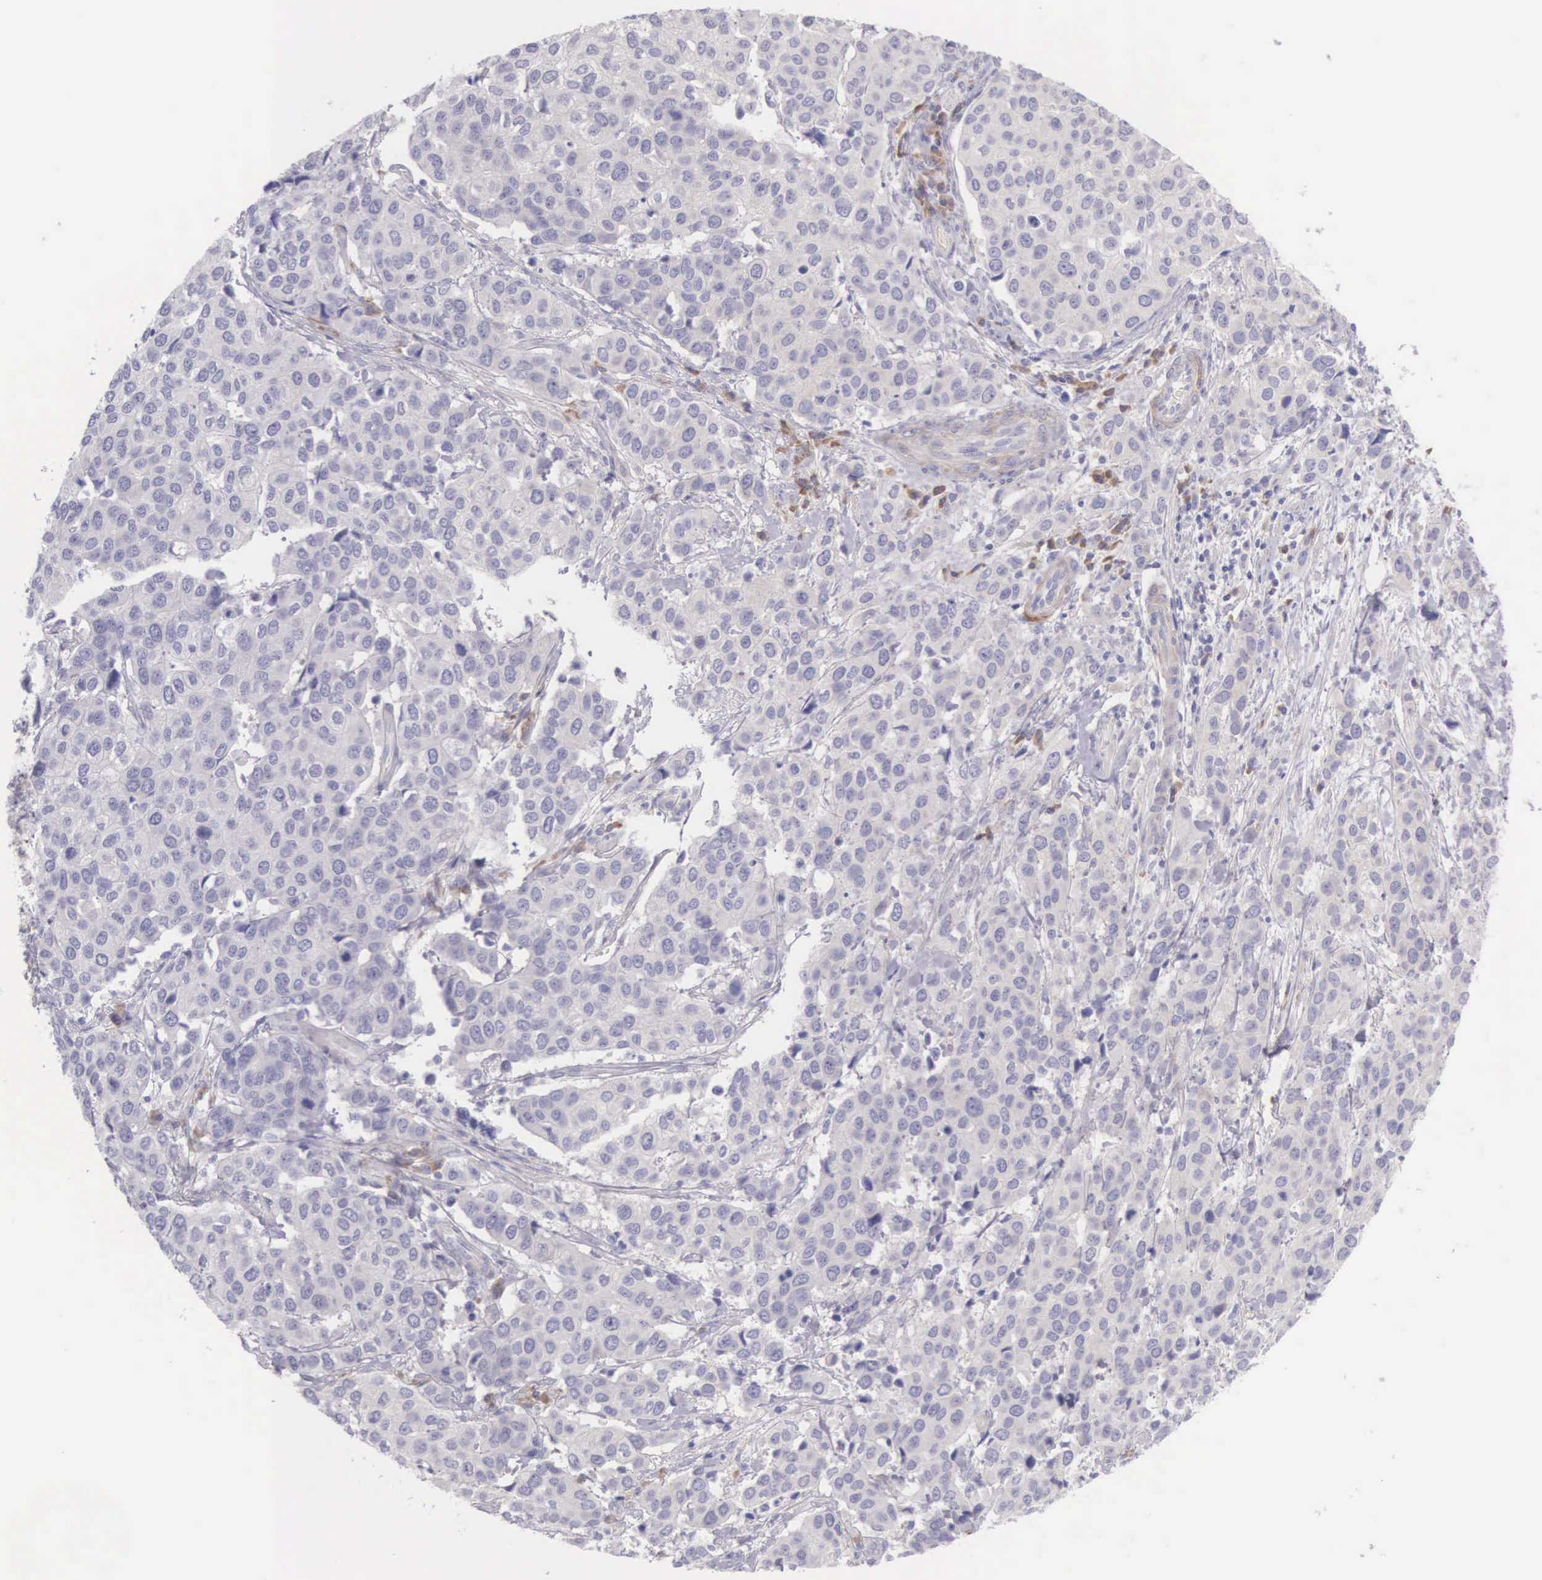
{"staining": {"intensity": "weak", "quantity": "<25%", "location": "cytoplasmic/membranous"}, "tissue": "cervical cancer", "cell_type": "Tumor cells", "image_type": "cancer", "snomed": [{"axis": "morphology", "description": "Squamous cell carcinoma, NOS"}, {"axis": "topography", "description": "Cervix"}], "caption": "Tumor cells are negative for protein expression in human cervical cancer.", "gene": "ARFGAP3", "patient": {"sex": "female", "age": 54}}